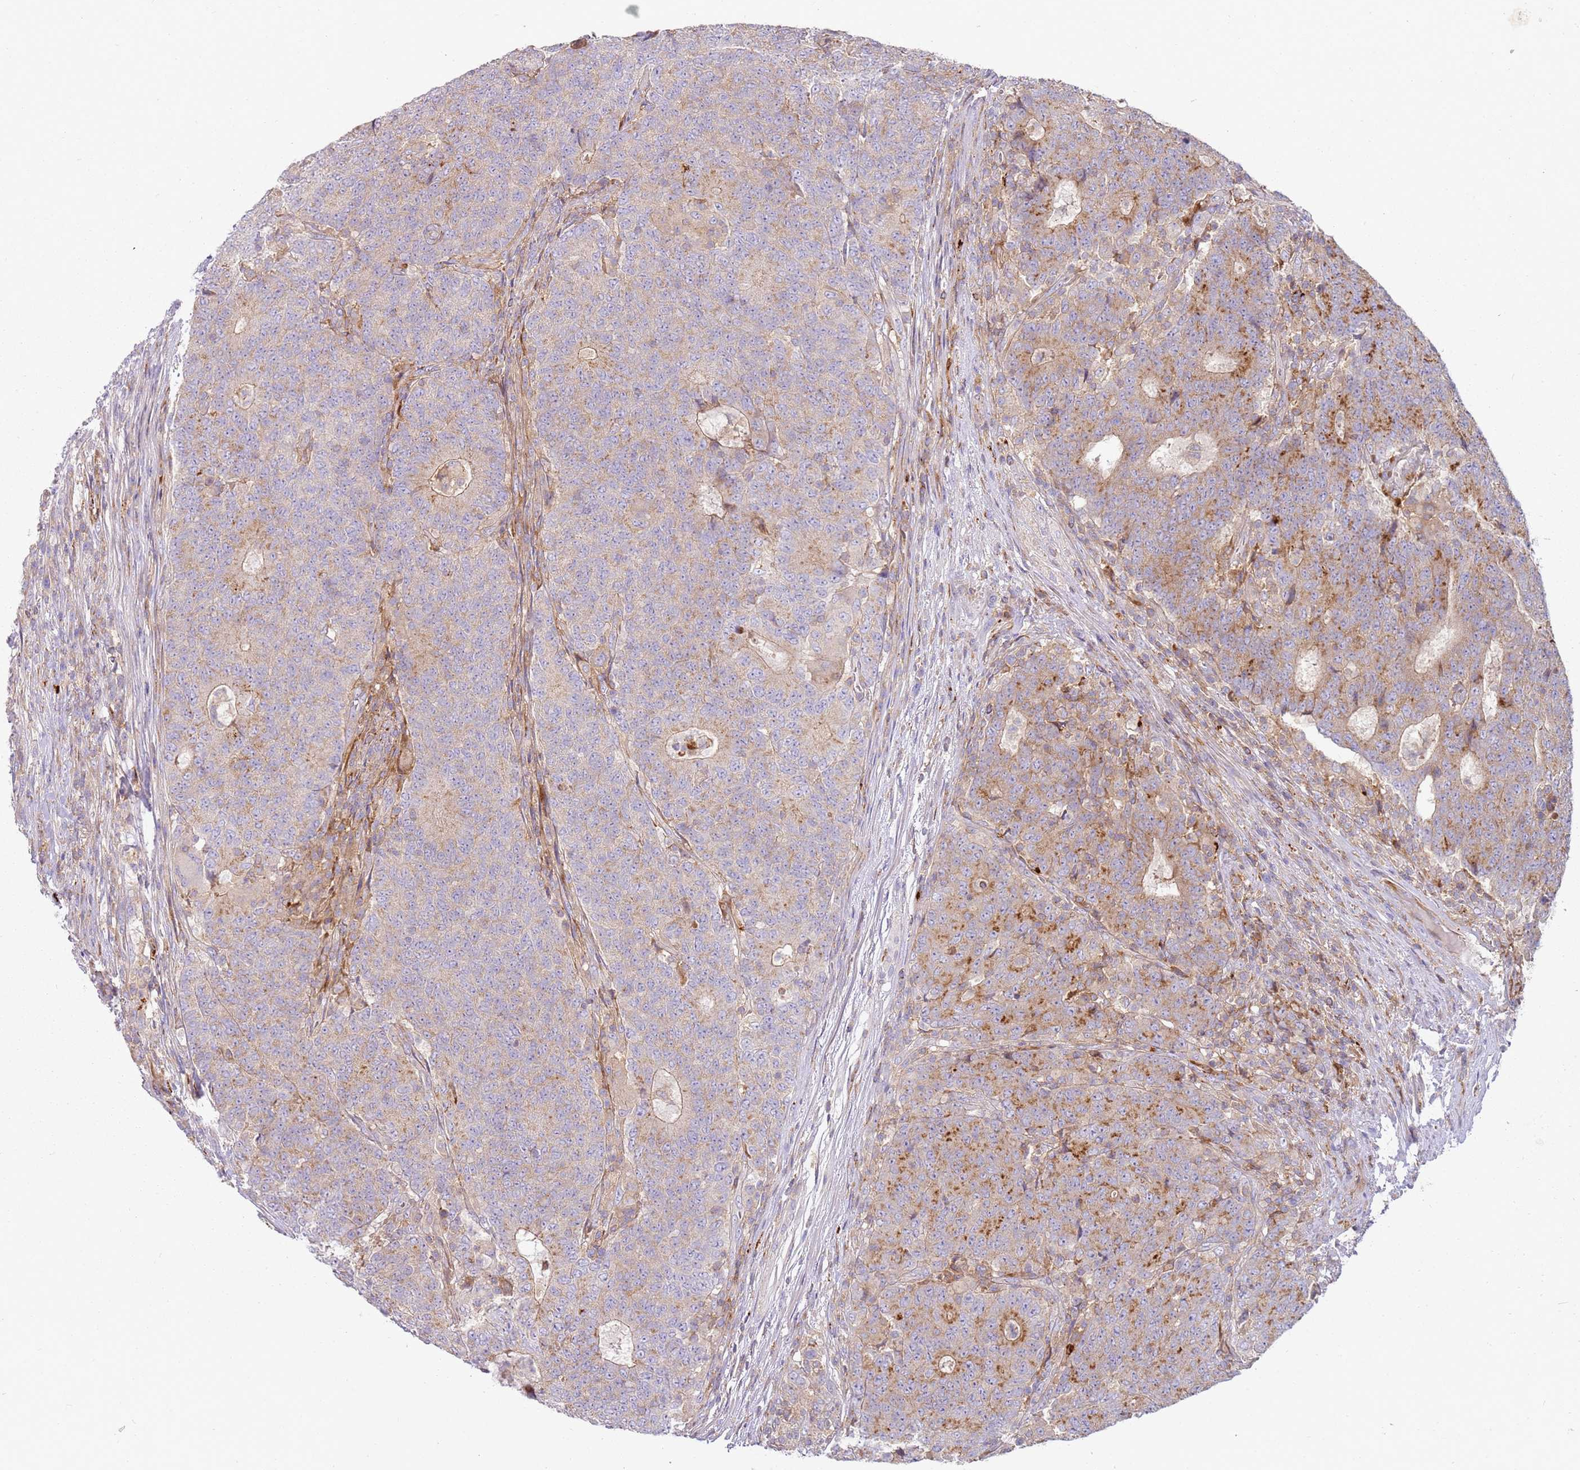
{"staining": {"intensity": "moderate", "quantity": "25%-75%", "location": "cytoplasmic/membranous"}, "tissue": "colorectal cancer", "cell_type": "Tumor cells", "image_type": "cancer", "snomed": [{"axis": "morphology", "description": "Adenocarcinoma, NOS"}, {"axis": "topography", "description": "Colon"}], "caption": "Colorectal adenocarcinoma stained with IHC reveals moderate cytoplasmic/membranous expression in about 25%-75% of tumor cells.", "gene": "FPR1", "patient": {"sex": "female", "age": 75}}